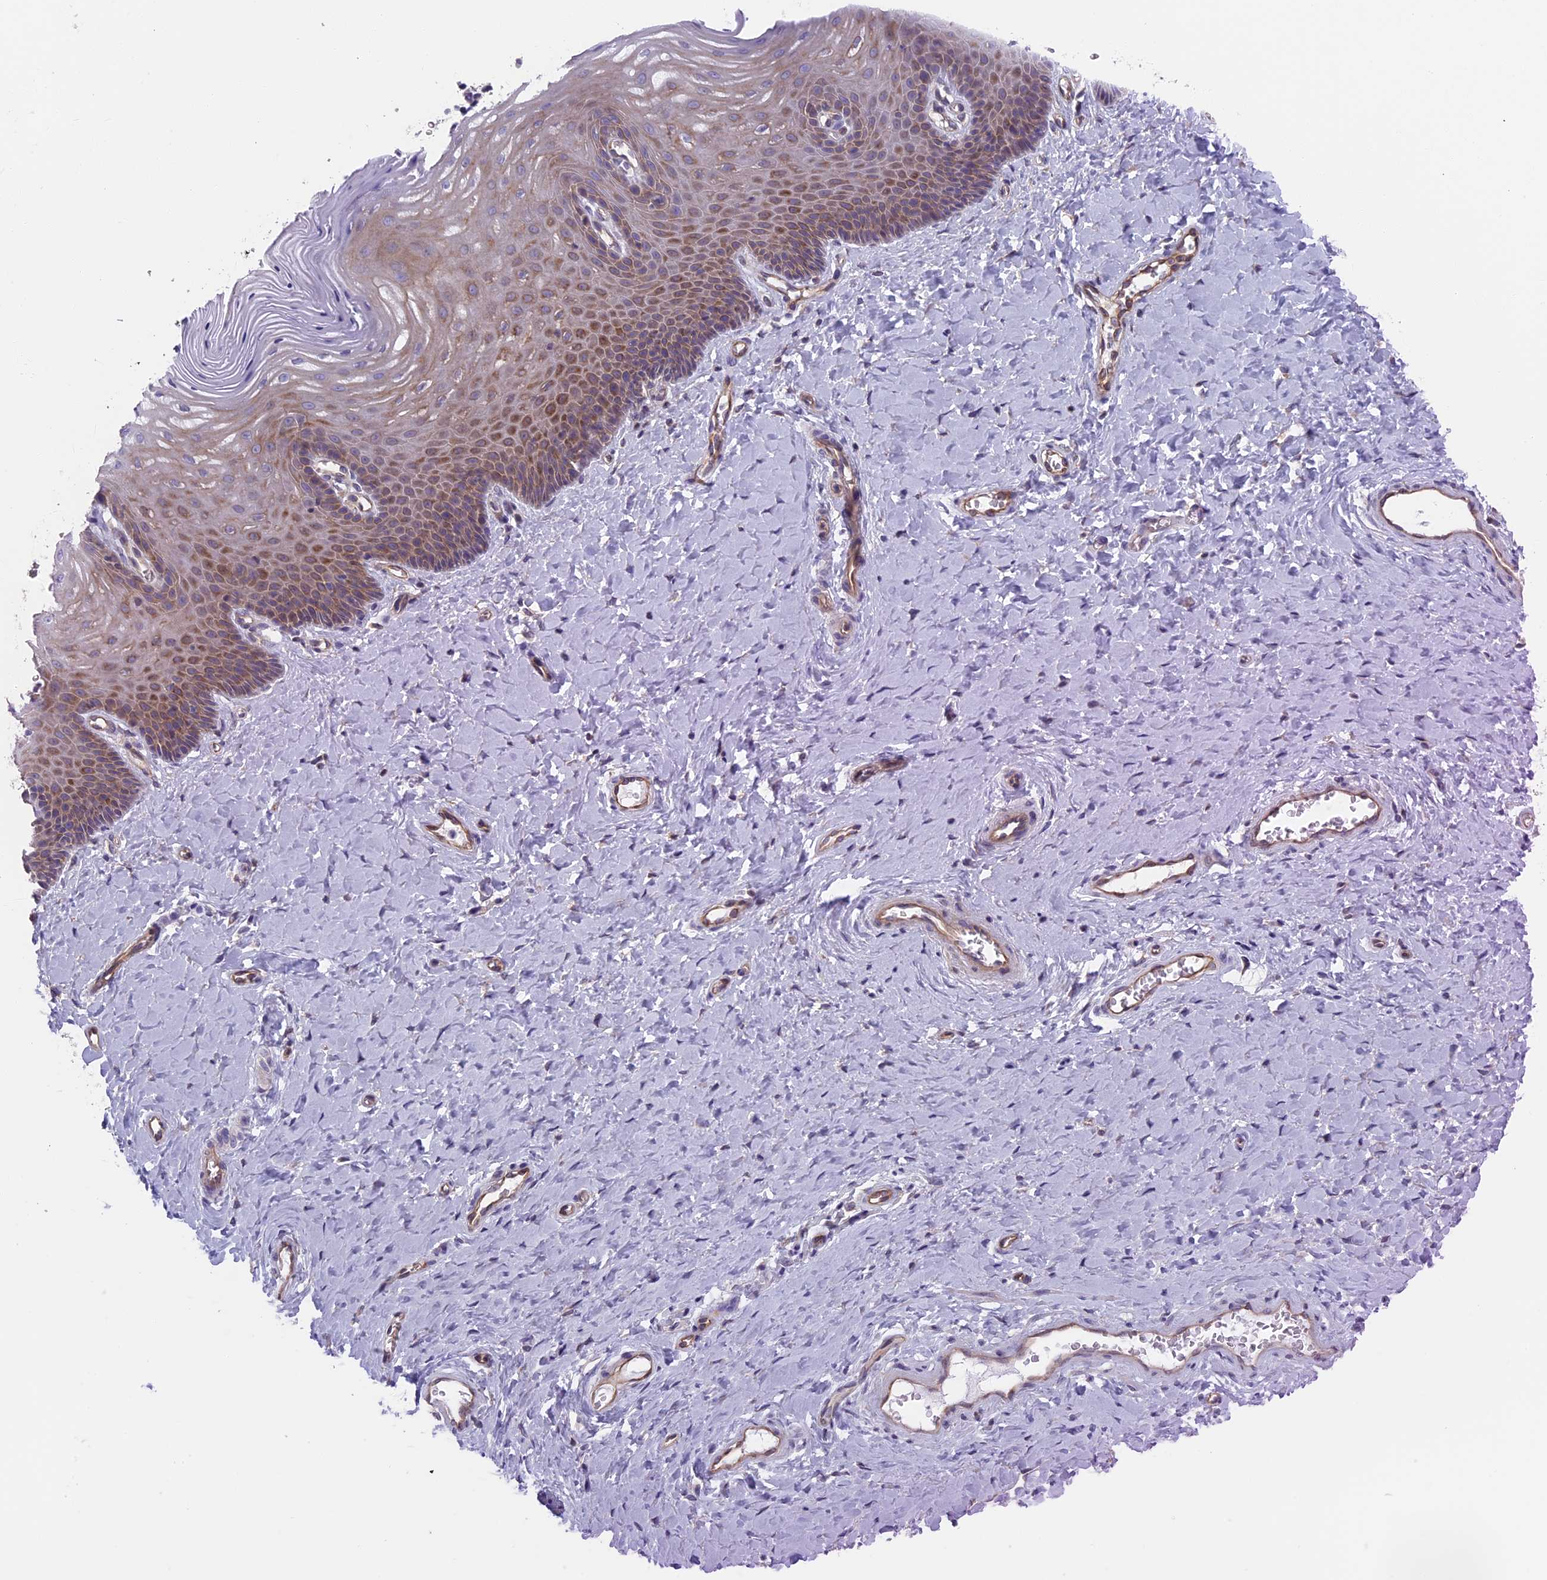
{"staining": {"intensity": "moderate", "quantity": ">75%", "location": "cytoplasmic/membranous"}, "tissue": "vagina", "cell_type": "Squamous epithelial cells", "image_type": "normal", "snomed": [{"axis": "morphology", "description": "Normal tissue, NOS"}, {"axis": "topography", "description": "Vagina"}], "caption": "Immunohistochemistry (IHC) of unremarkable human vagina exhibits medium levels of moderate cytoplasmic/membranous positivity in about >75% of squamous epithelial cells.", "gene": "CNOT6L", "patient": {"sex": "female", "age": 65}}